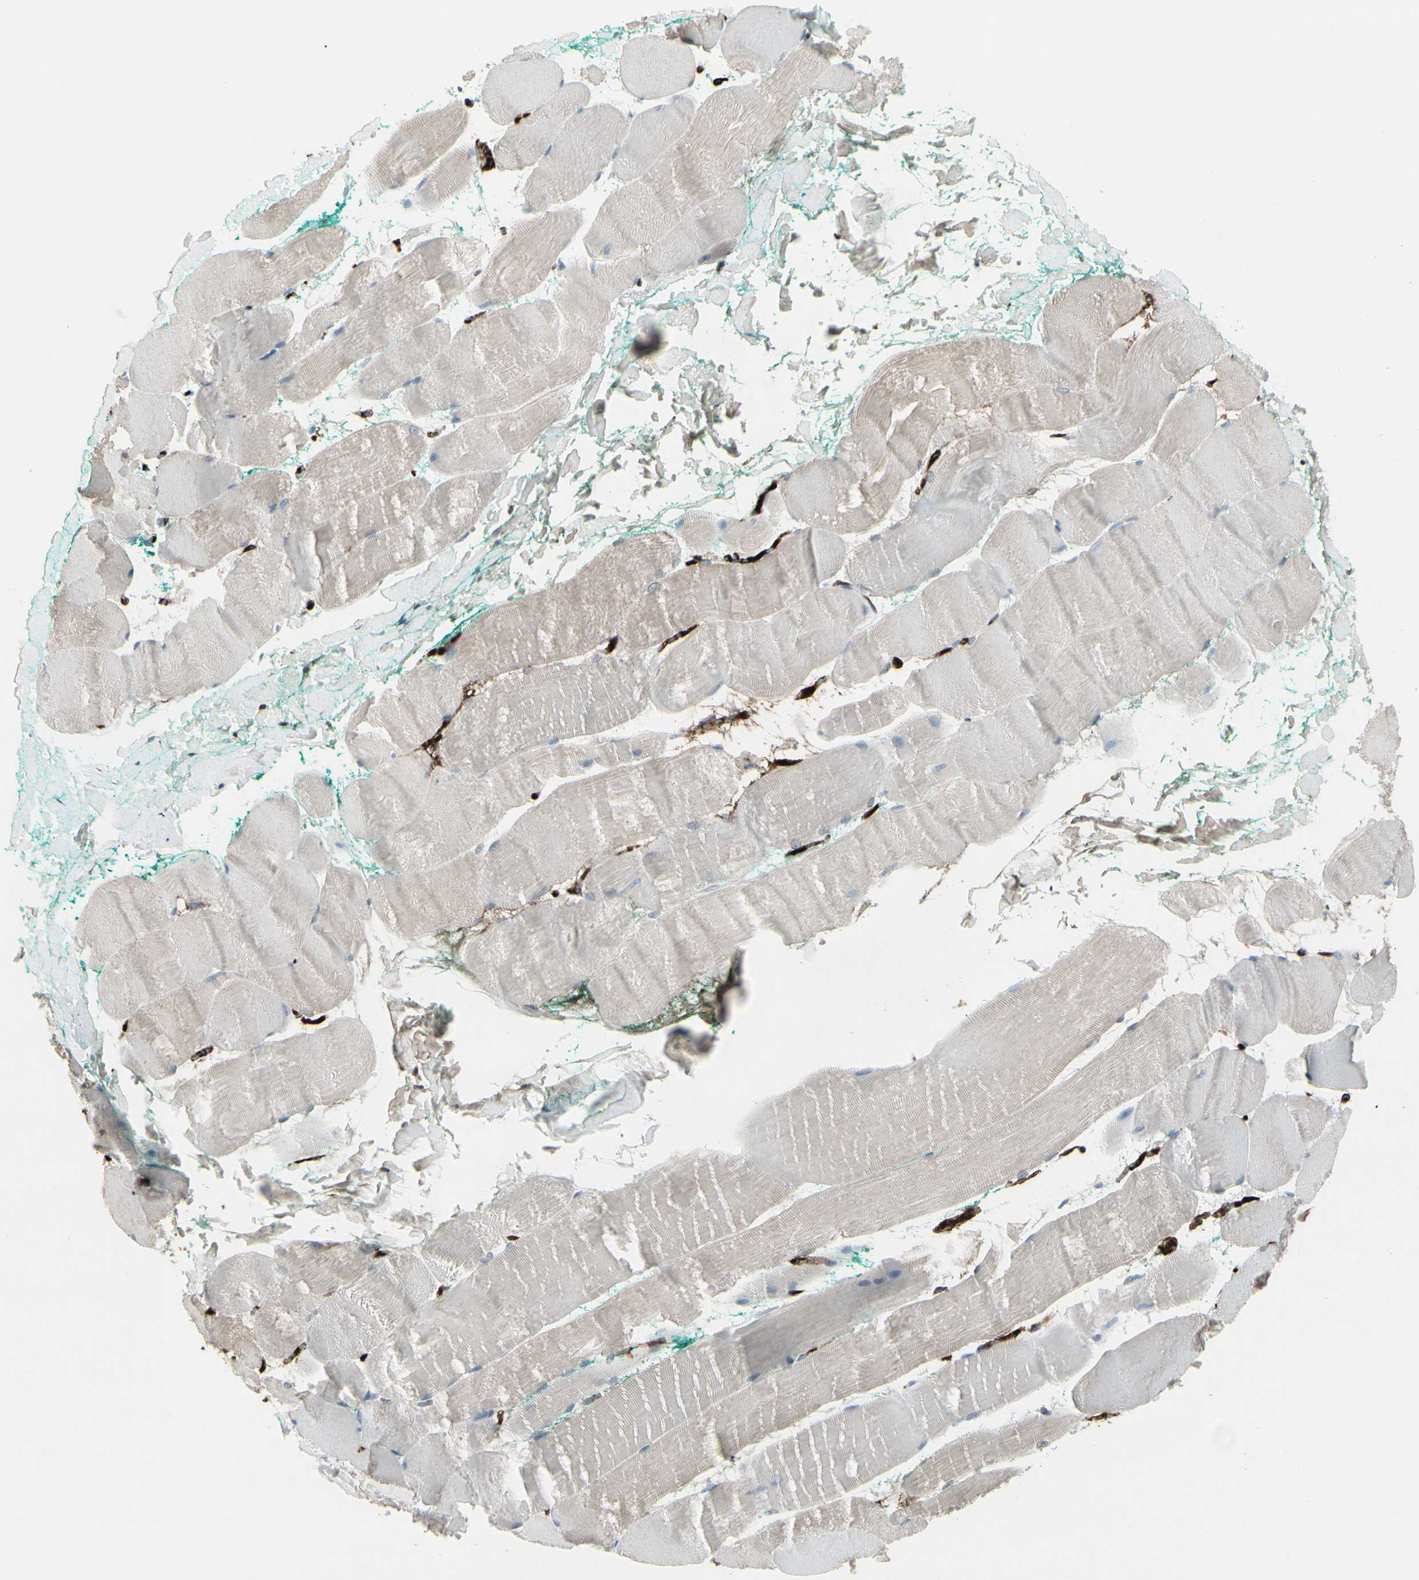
{"staining": {"intensity": "weak", "quantity": "<25%", "location": "cytoplasmic/membranous"}, "tissue": "skeletal muscle", "cell_type": "Myocytes", "image_type": "normal", "snomed": [{"axis": "morphology", "description": "Normal tissue, NOS"}, {"axis": "morphology", "description": "Squamous cell carcinoma, NOS"}, {"axis": "topography", "description": "Skeletal muscle"}], "caption": "Immunohistochemistry image of unremarkable skeletal muscle stained for a protein (brown), which reveals no staining in myocytes. (Brightfield microscopy of DAB (3,3'-diaminobenzidine) immunohistochemistry (IHC) at high magnification).", "gene": "IGHG1", "patient": {"sex": "male", "age": 51}}